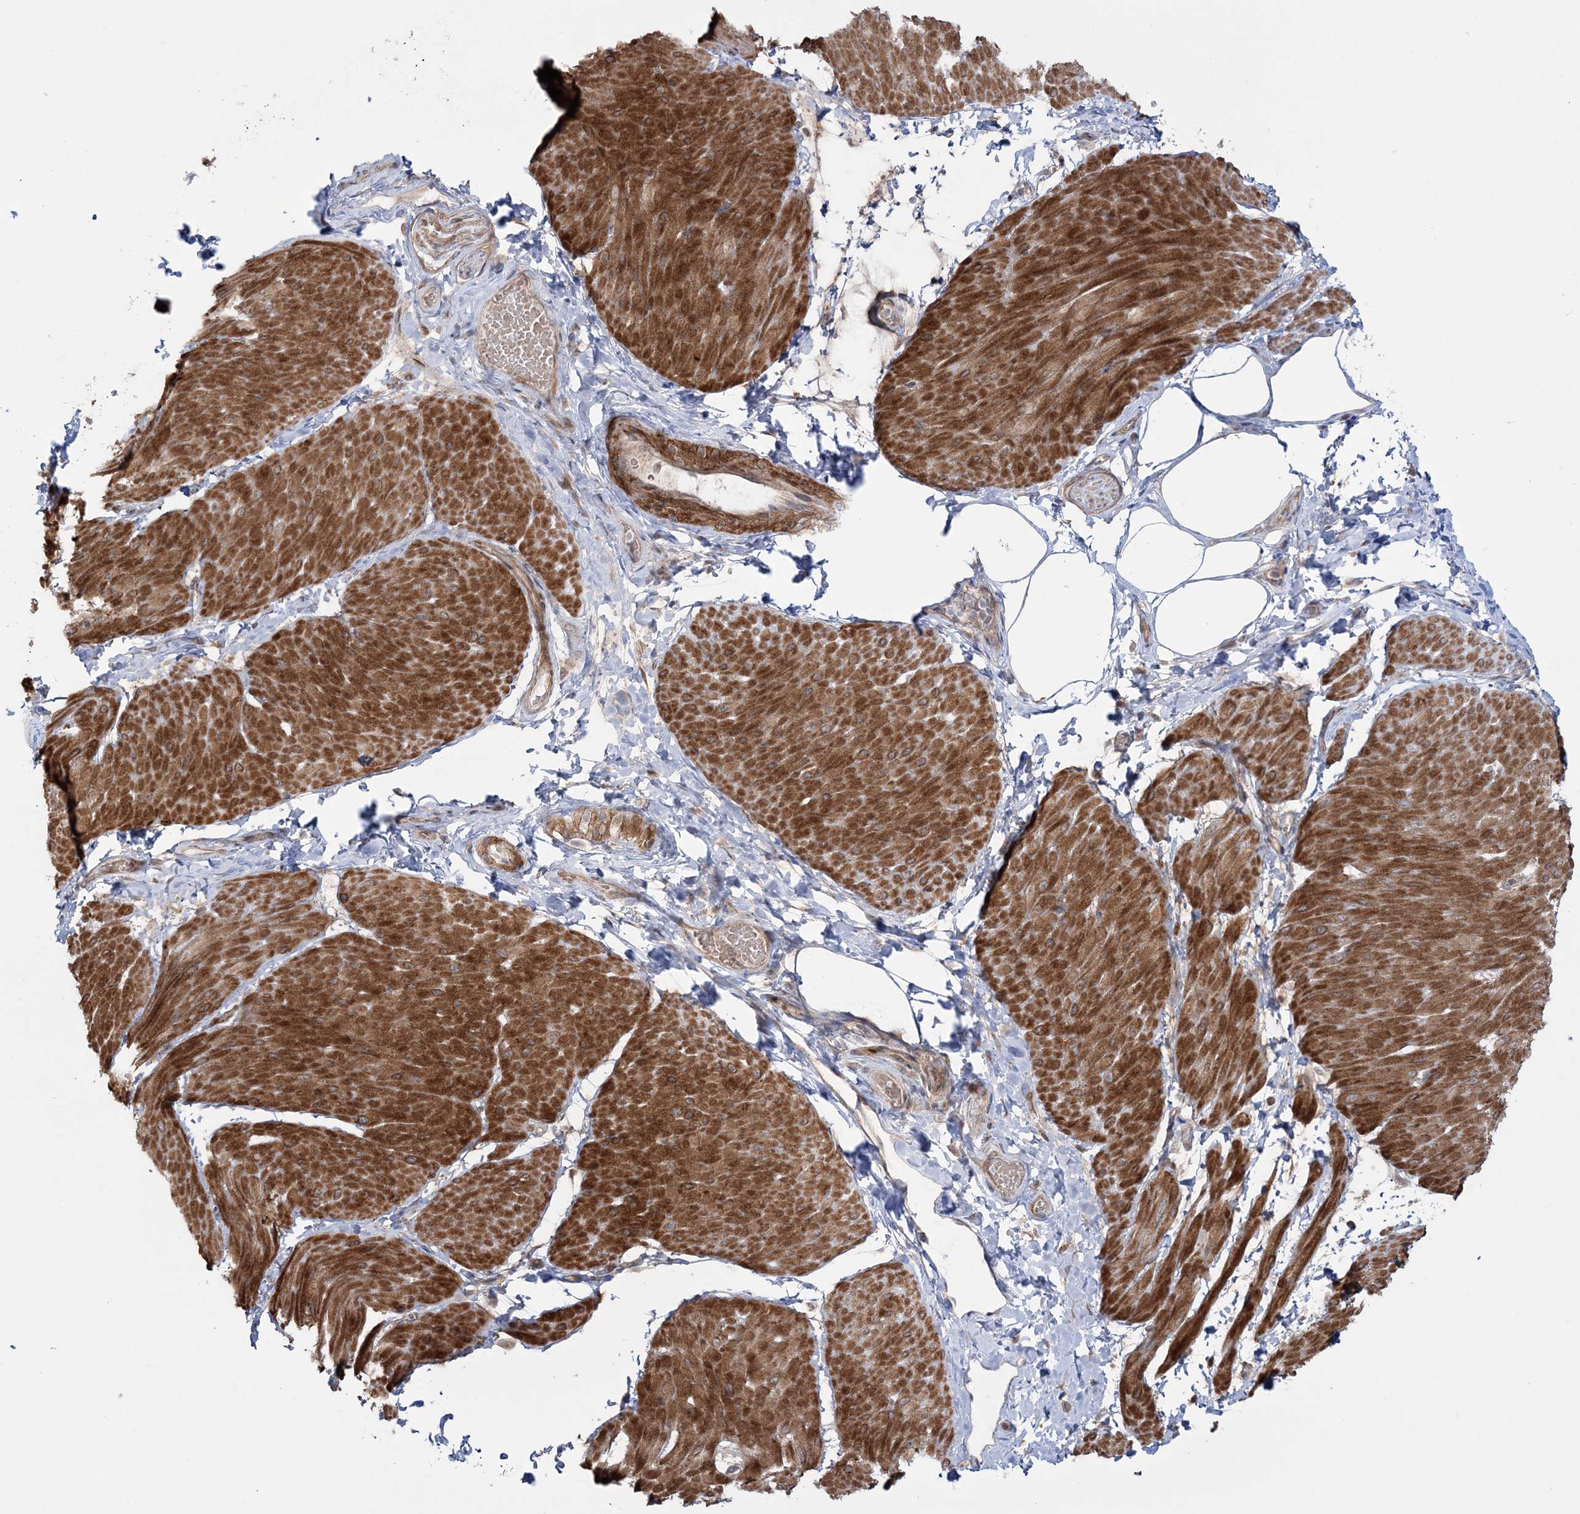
{"staining": {"intensity": "strong", "quantity": ">75%", "location": "cytoplasmic/membranous"}, "tissue": "smooth muscle", "cell_type": "Smooth muscle cells", "image_type": "normal", "snomed": [{"axis": "morphology", "description": "Urothelial carcinoma, High grade"}, {"axis": "topography", "description": "Urinary bladder"}], "caption": "IHC of benign human smooth muscle reveals high levels of strong cytoplasmic/membranous positivity in about >75% of smooth muscle cells. The protein is shown in brown color, while the nuclei are stained blue.", "gene": "MOCS2", "patient": {"sex": "male", "age": 46}}